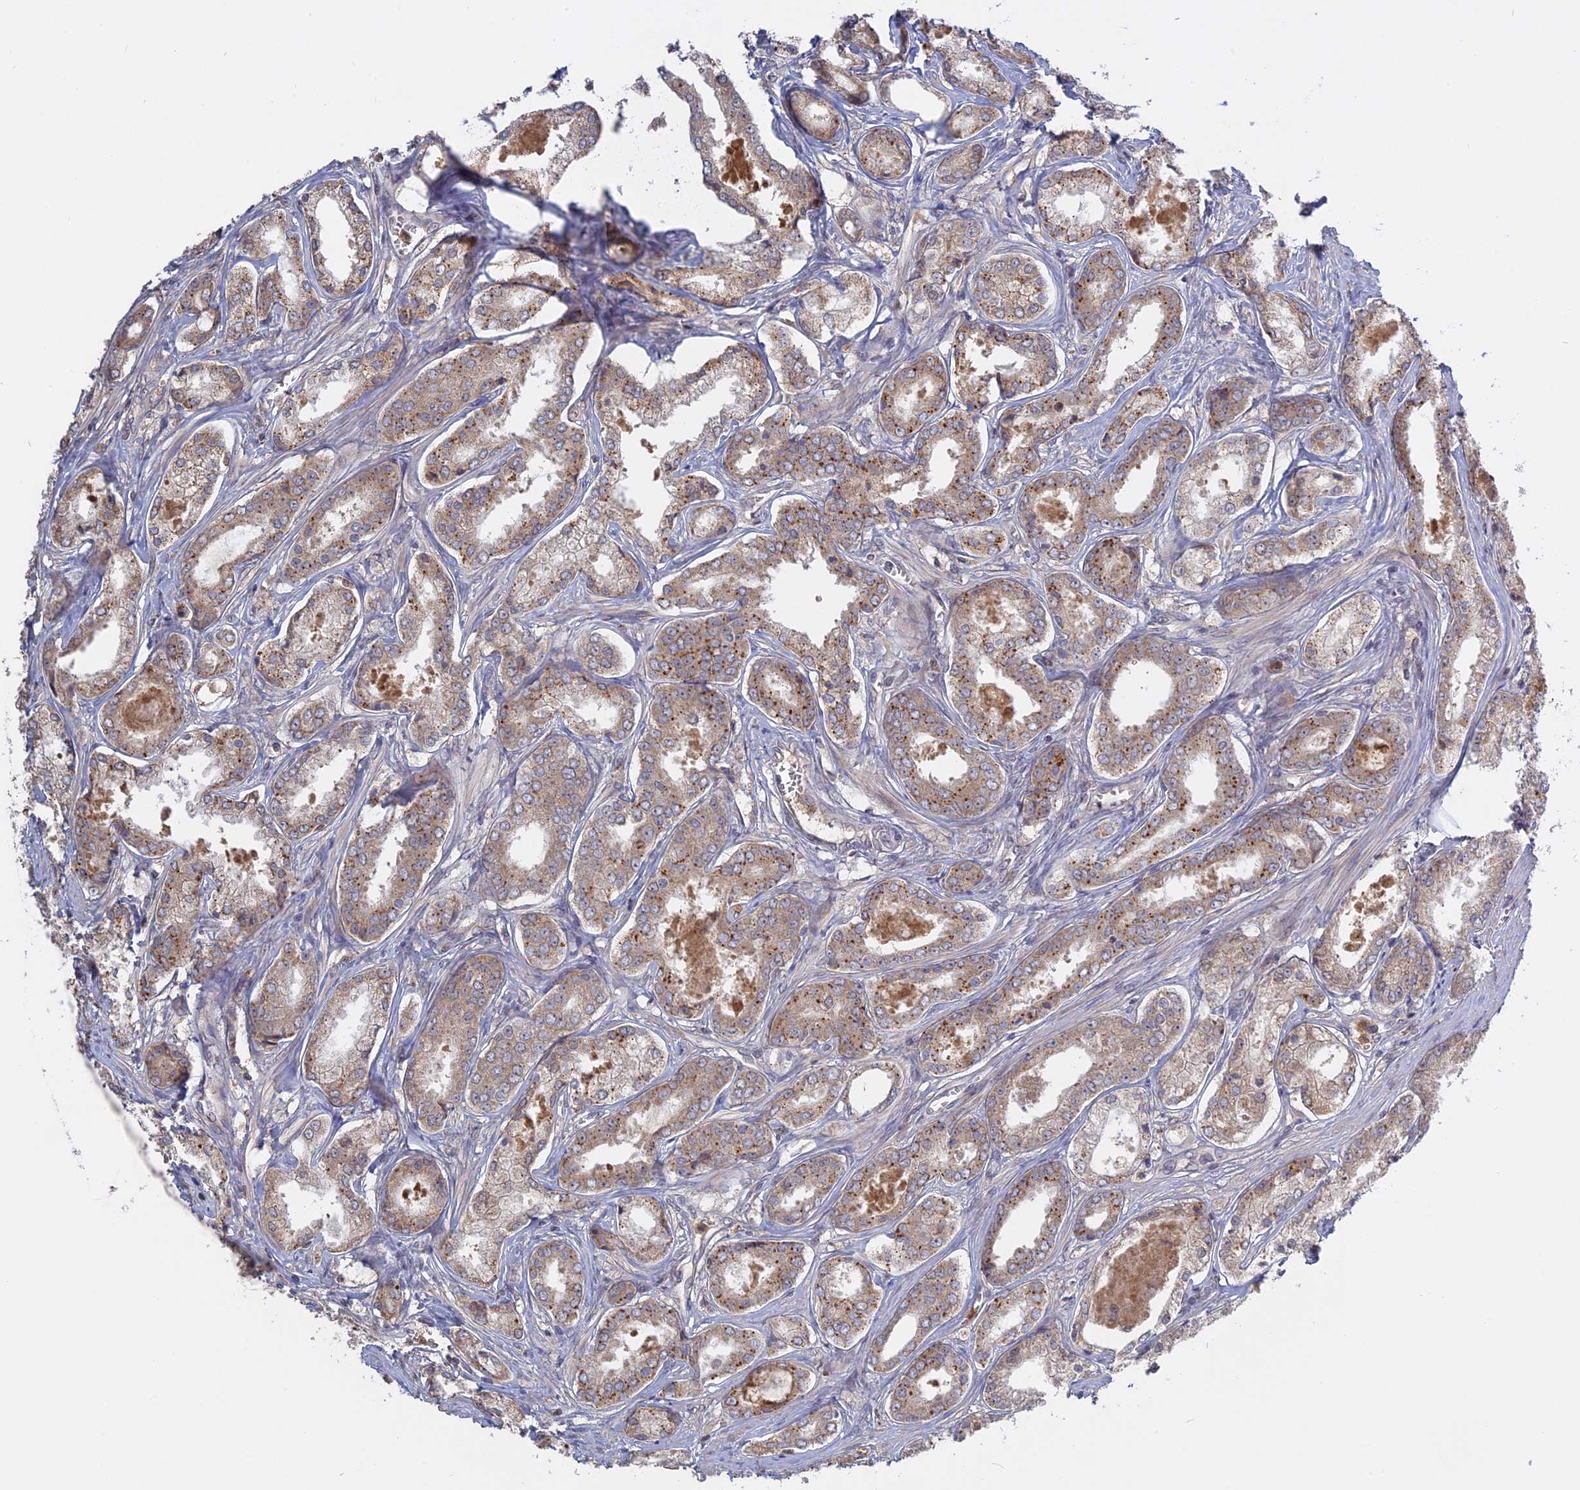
{"staining": {"intensity": "moderate", "quantity": ">75%", "location": "cytoplasmic/membranous"}, "tissue": "prostate cancer", "cell_type": "Tumor cells", "image_type": "cancer", "snomed": [{"axis": "morphology", "description": "Adenocarcinoma, Low grade"}, {"axis": "topography", "description": "Prostate"}], "caption": "The micrograph shows immunohistochemical staining of prostate cancer (low-grade adenocarcinoma). There is moderate cytoplasmic/membranous staining is appreciated in approximately >75% of tumor cells. The protein is shown in brown color, while the nuclei are stained blue.", "gene": "TMEM208", "patient": {"sex": "male", "age": 68}}